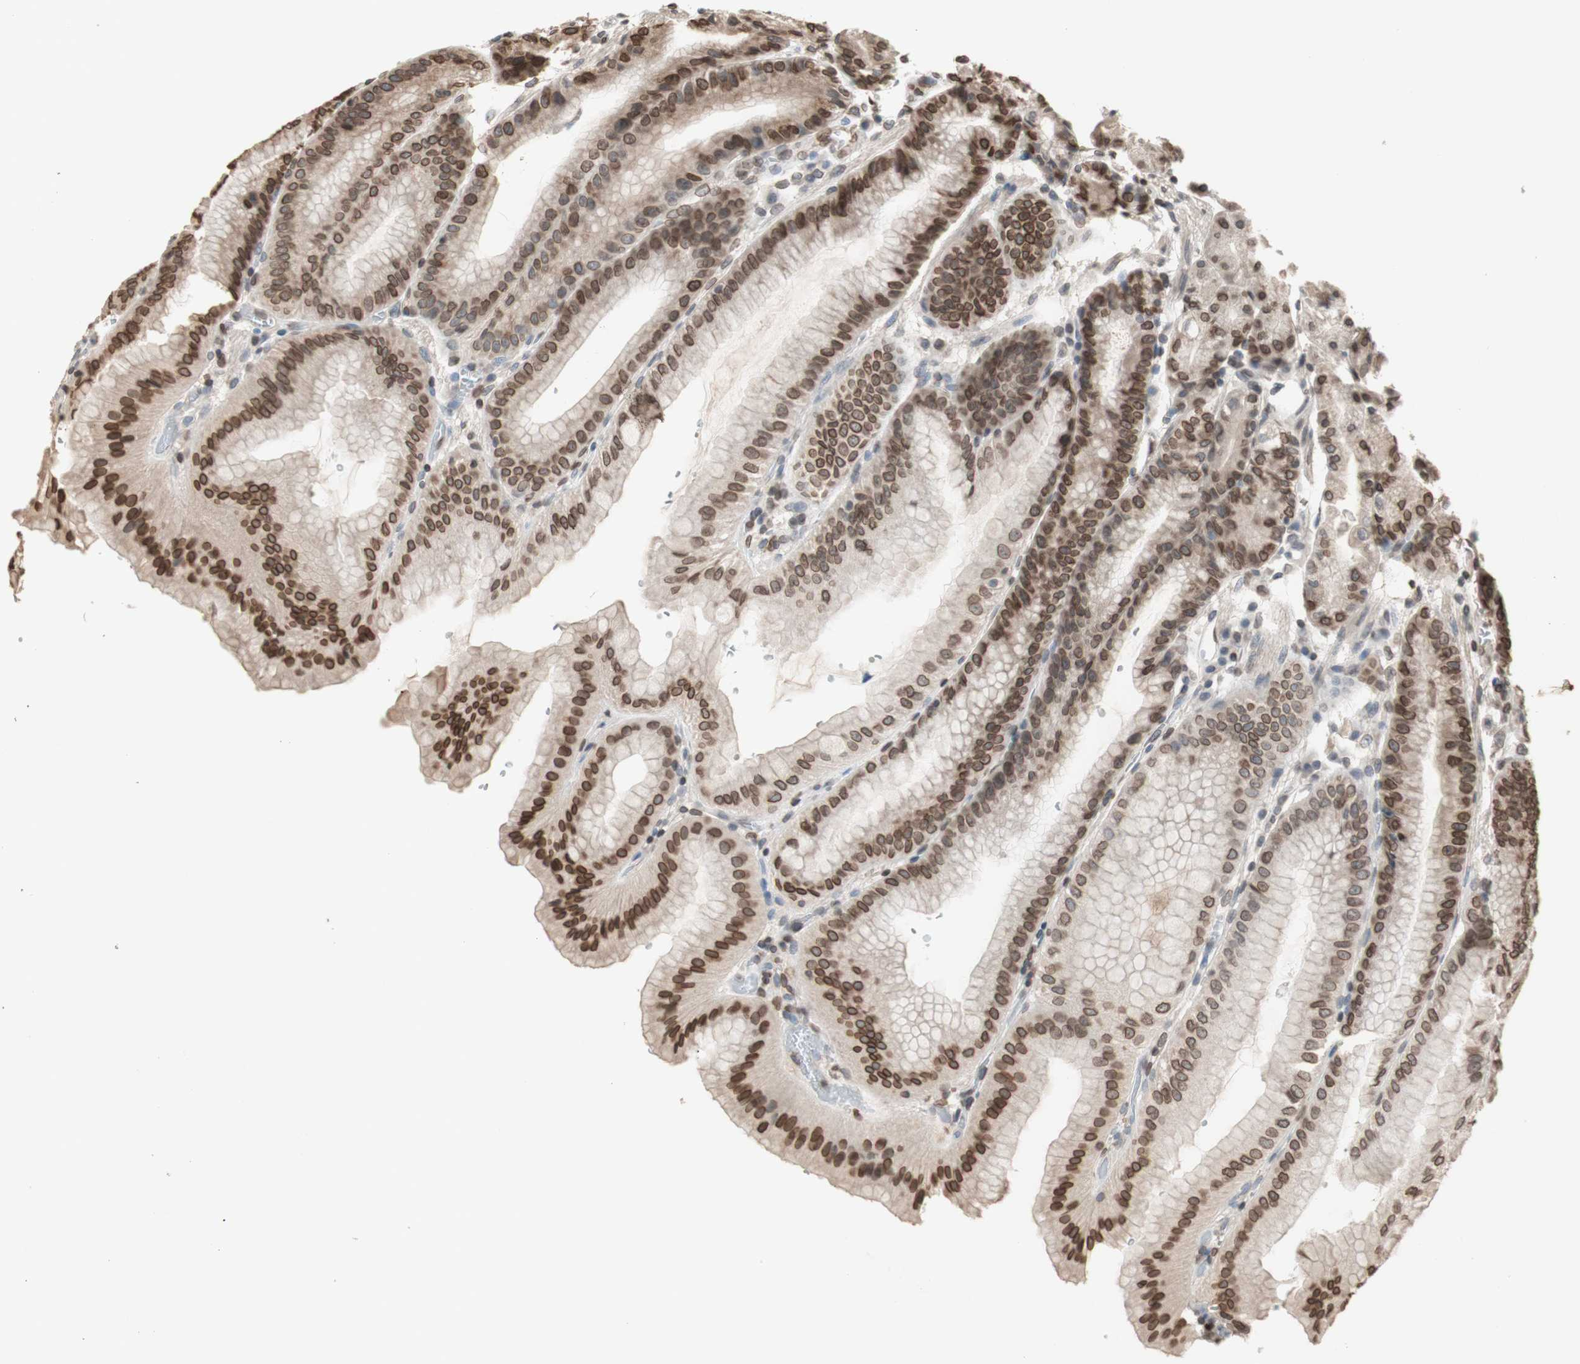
{"staining": {"intensity": "moderate", "quantity": ">75%", "location": "cytoplasmic/membranous,nuclear"}, "tissue": "stomach", "cell_type": "Glandular cells", "image_type": "normal", "snomed": [{"axis": "morphology", "description": "Normal tissue, NOS"}, {"axis": "topography", "description": "Stomach, lower"}], "caption": "IHC (DAB (3,3'-diaminobenzidine)) staining of normal human stomach demonstrates moderate cytoplasmic/membranous,nuclear protein expression in about >75% of glandular cells.", "gene": "TMPO", "patient": {"sex": "male", "age": 71}}